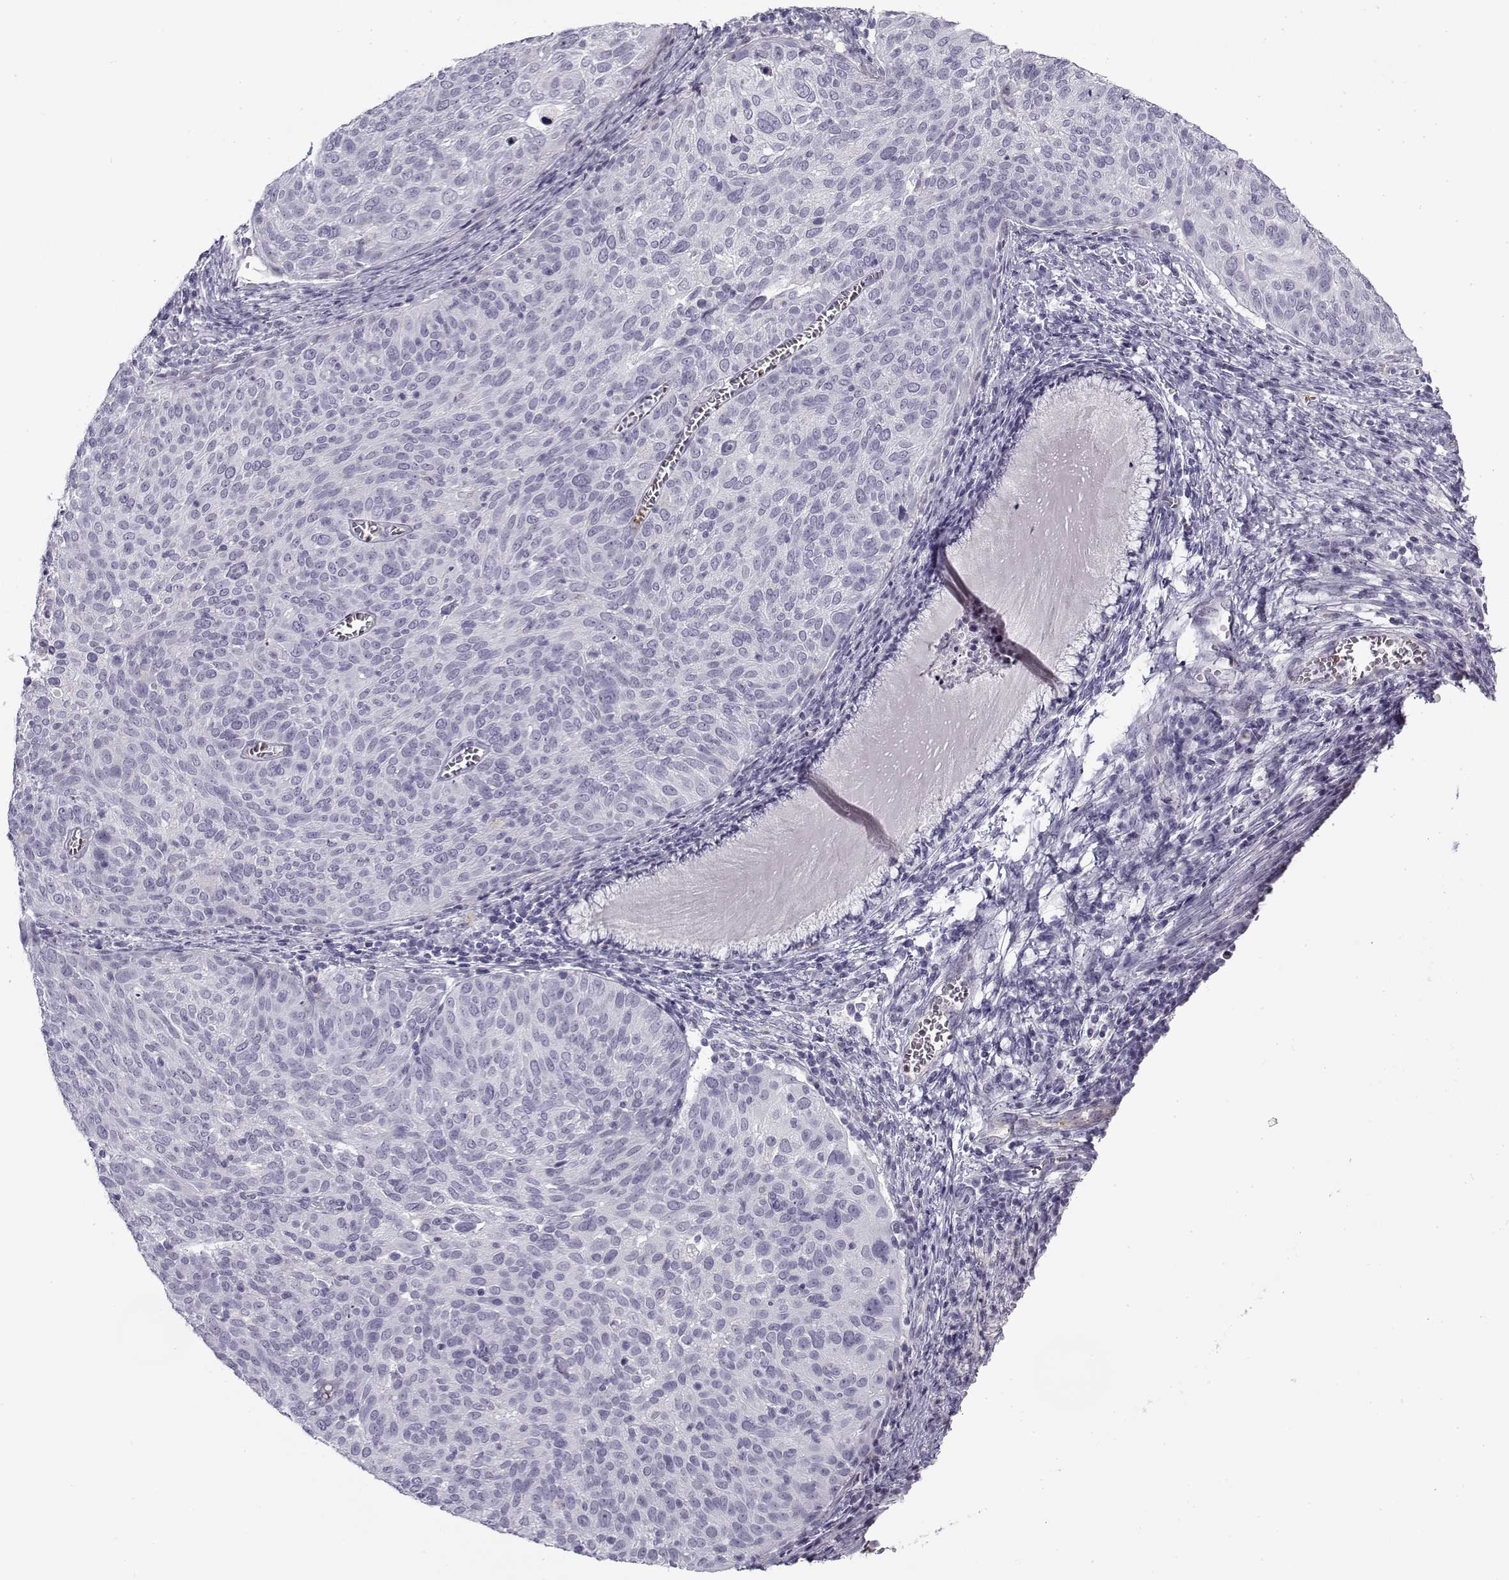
{"staining": {"intensity": "negative", "quantity": "none", "location": "none"}, "tissue": "cervical cancer", "cell_type": "Tumor cells", "image_type": "cancer", "snomed": [{"axis": "morphology", "description": "Squamous cell carcinoma, NOS"}, {"axis": "topography", "description": "Cervix"}], "caption": "Immunohistochemistry (IHC) of human cervical squamous cell carcinoma demonstrates no expression in tumor cells. (DAB (3,3'-diaminobenzidine) IHC with hematoxylin counter stain).", "gene": "SNCA", "patient": {"sex": "female", "age": 39}}